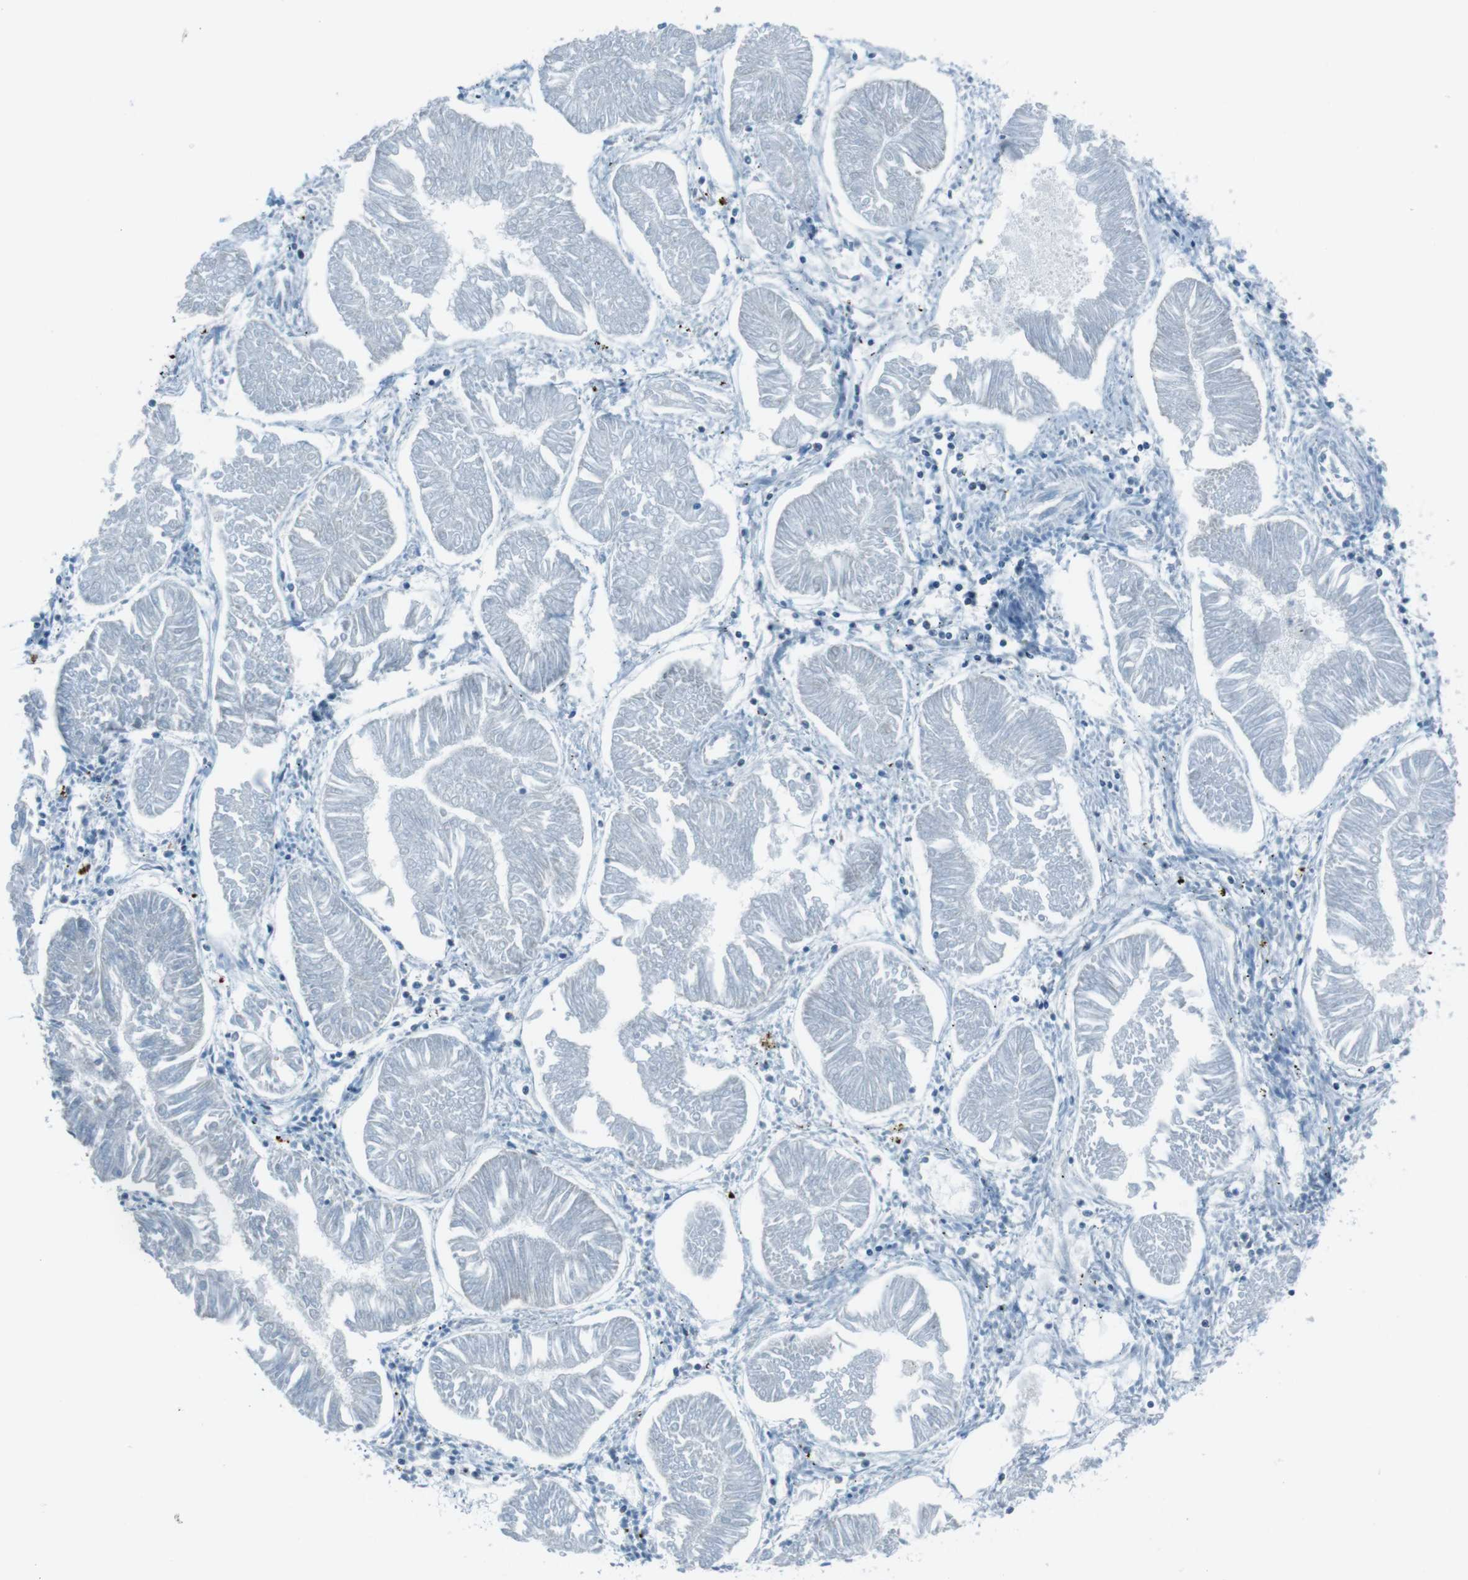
{"staining": {"intensity": "negative", "quantity": "none", "location": "none"}, "tissue": "endometrial cancer", "cell_type": "Tumor cells", "image_type": "cancer", "snomed": [{"axis": "morphology", "description": "Adenocarcinoma, NOS"}, {"axis": "topography", "description": "Endometrium"}], "caption": "Tumor cells show no significant protein staining in endometrial adenocarcinoma.", "gene": "DNAJA3", "patient": {"sex": "female", "age": 53}}